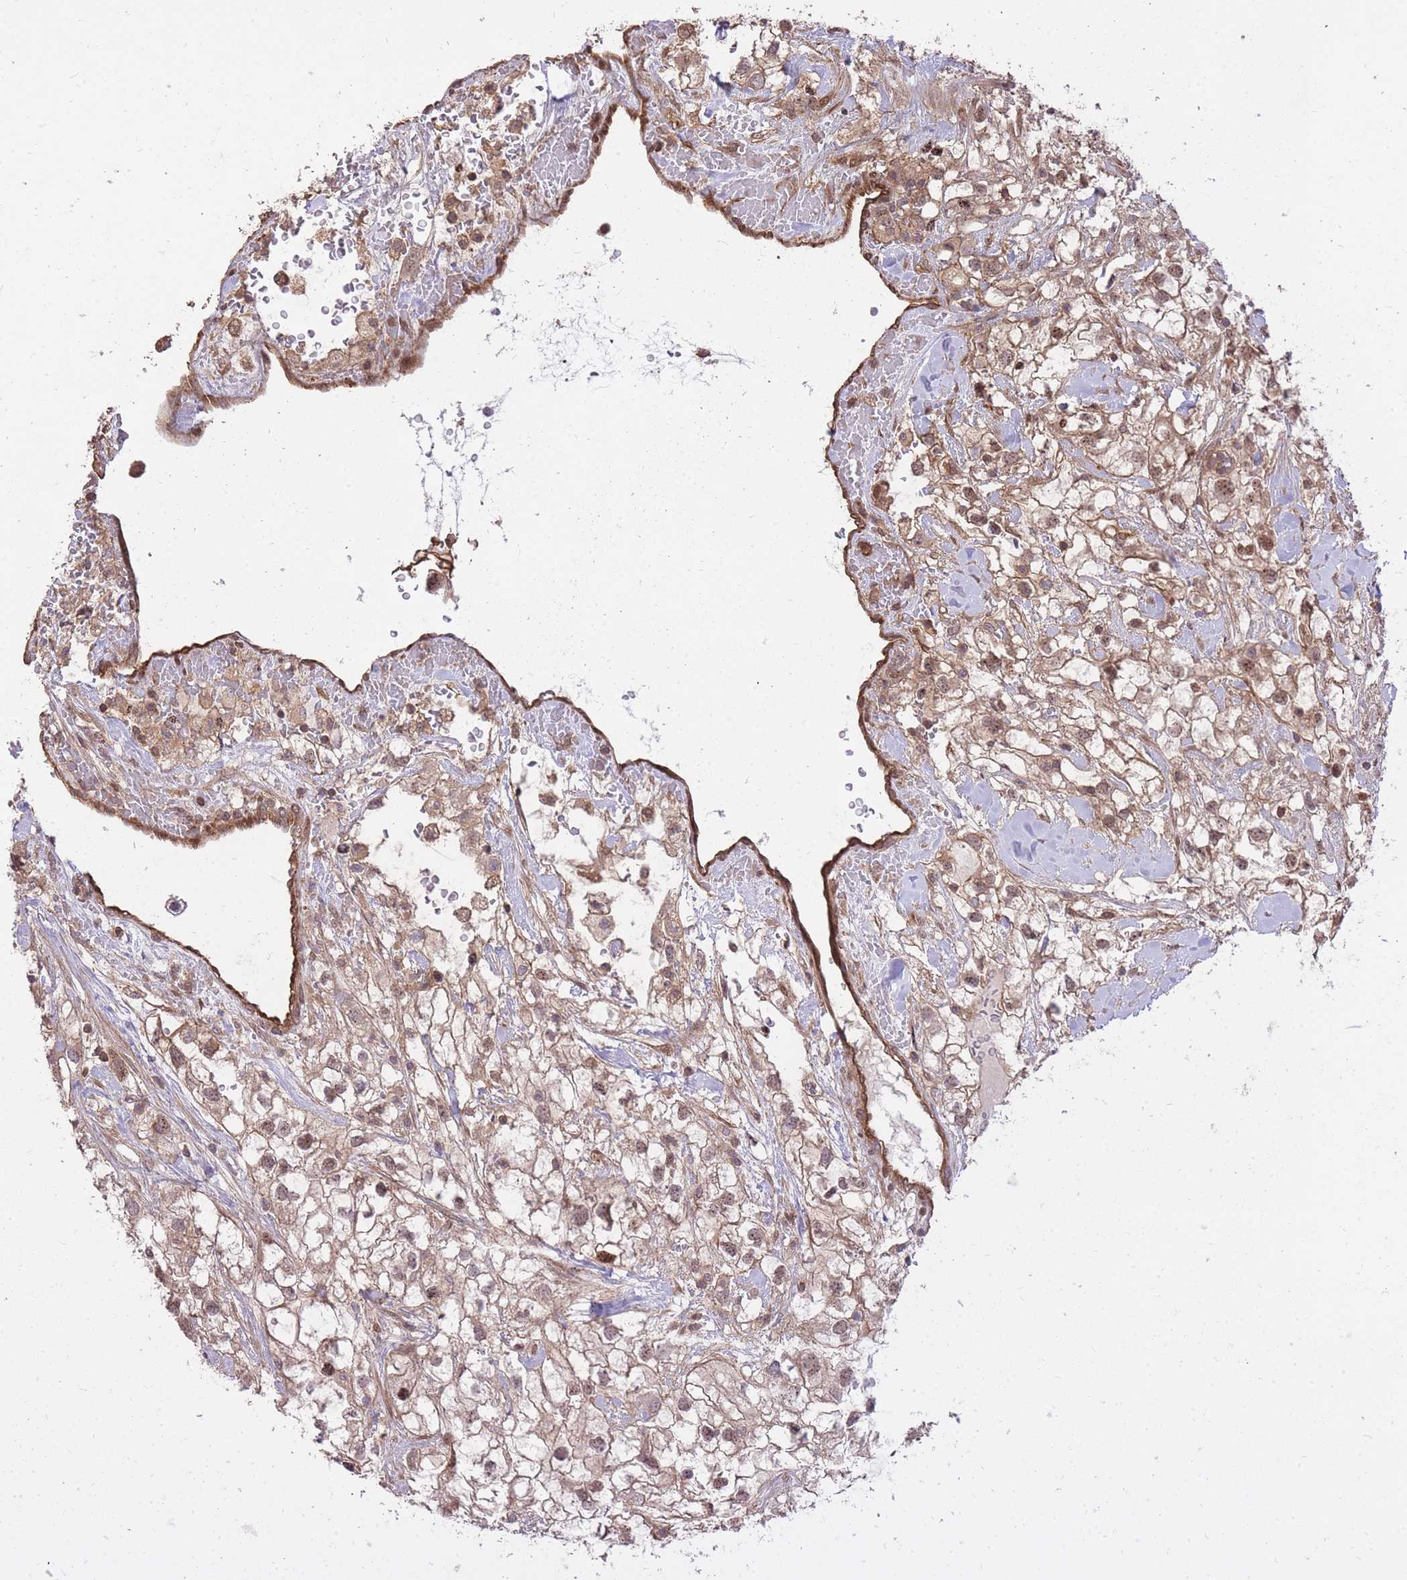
{"staining": {"intensity": "moderate", "quantity": ">75%", "location": "cytoplasmic/membranous,nuclear"}, "tissue": "renal cancer", "cell_type": "Tumor cells", "image_type": "cancer", "snomed": [{"axis": "morphology", "description": "Adenocarcinoma, NOS"}, {"axis": "topography", "description": "Kidney"}], "caption": "Immunohistochemical staining of human adenocarcinoma (renal) shows medium levels of moderate cytoplasmic/membranous and nuclear protein positivity in approximately >75% of tumor cells.", "gene": "PLD1", "patient": {"sex": "male", "age": 59}}